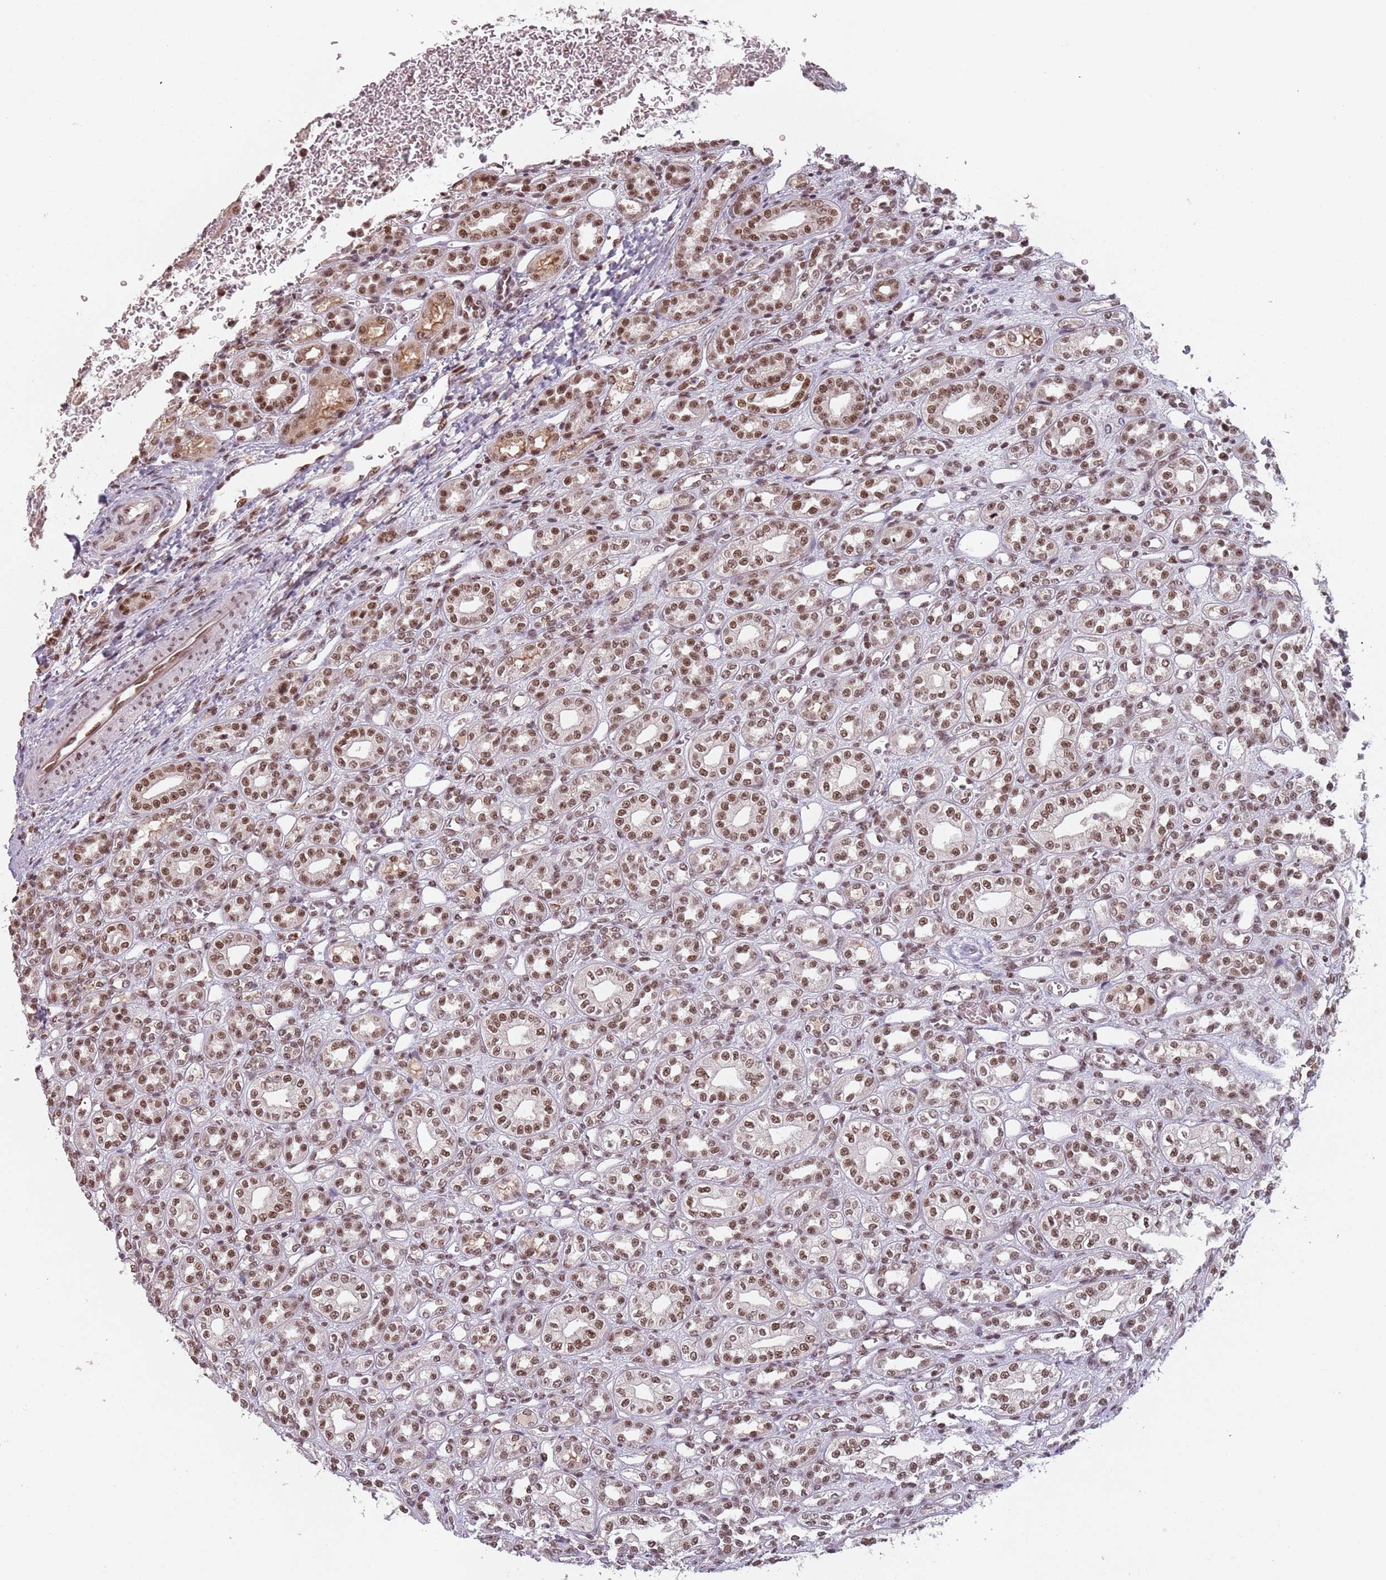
{"staining": {"intensity": "moderate", "quantity": "25%-75%", "location": "nuclear"}, "tissue": "kidney", "cell_type": "Cells in glomeruli", "image_type": "normal", "snomed": [{"axis": "morphology", "description": "Normal tissue, NOS"}, {"axis": "morphology", "description": "Neoplasm, malignant, NOS"}, {"axis": "topography", "description": "Kidney"}], "caption": "Cells in glomeruli display moderate nuclear positivity in about 25%-75% of cells in benign kidney.", "gene": "NCBP1", "patient": {"sex": "female", "age": 1}}